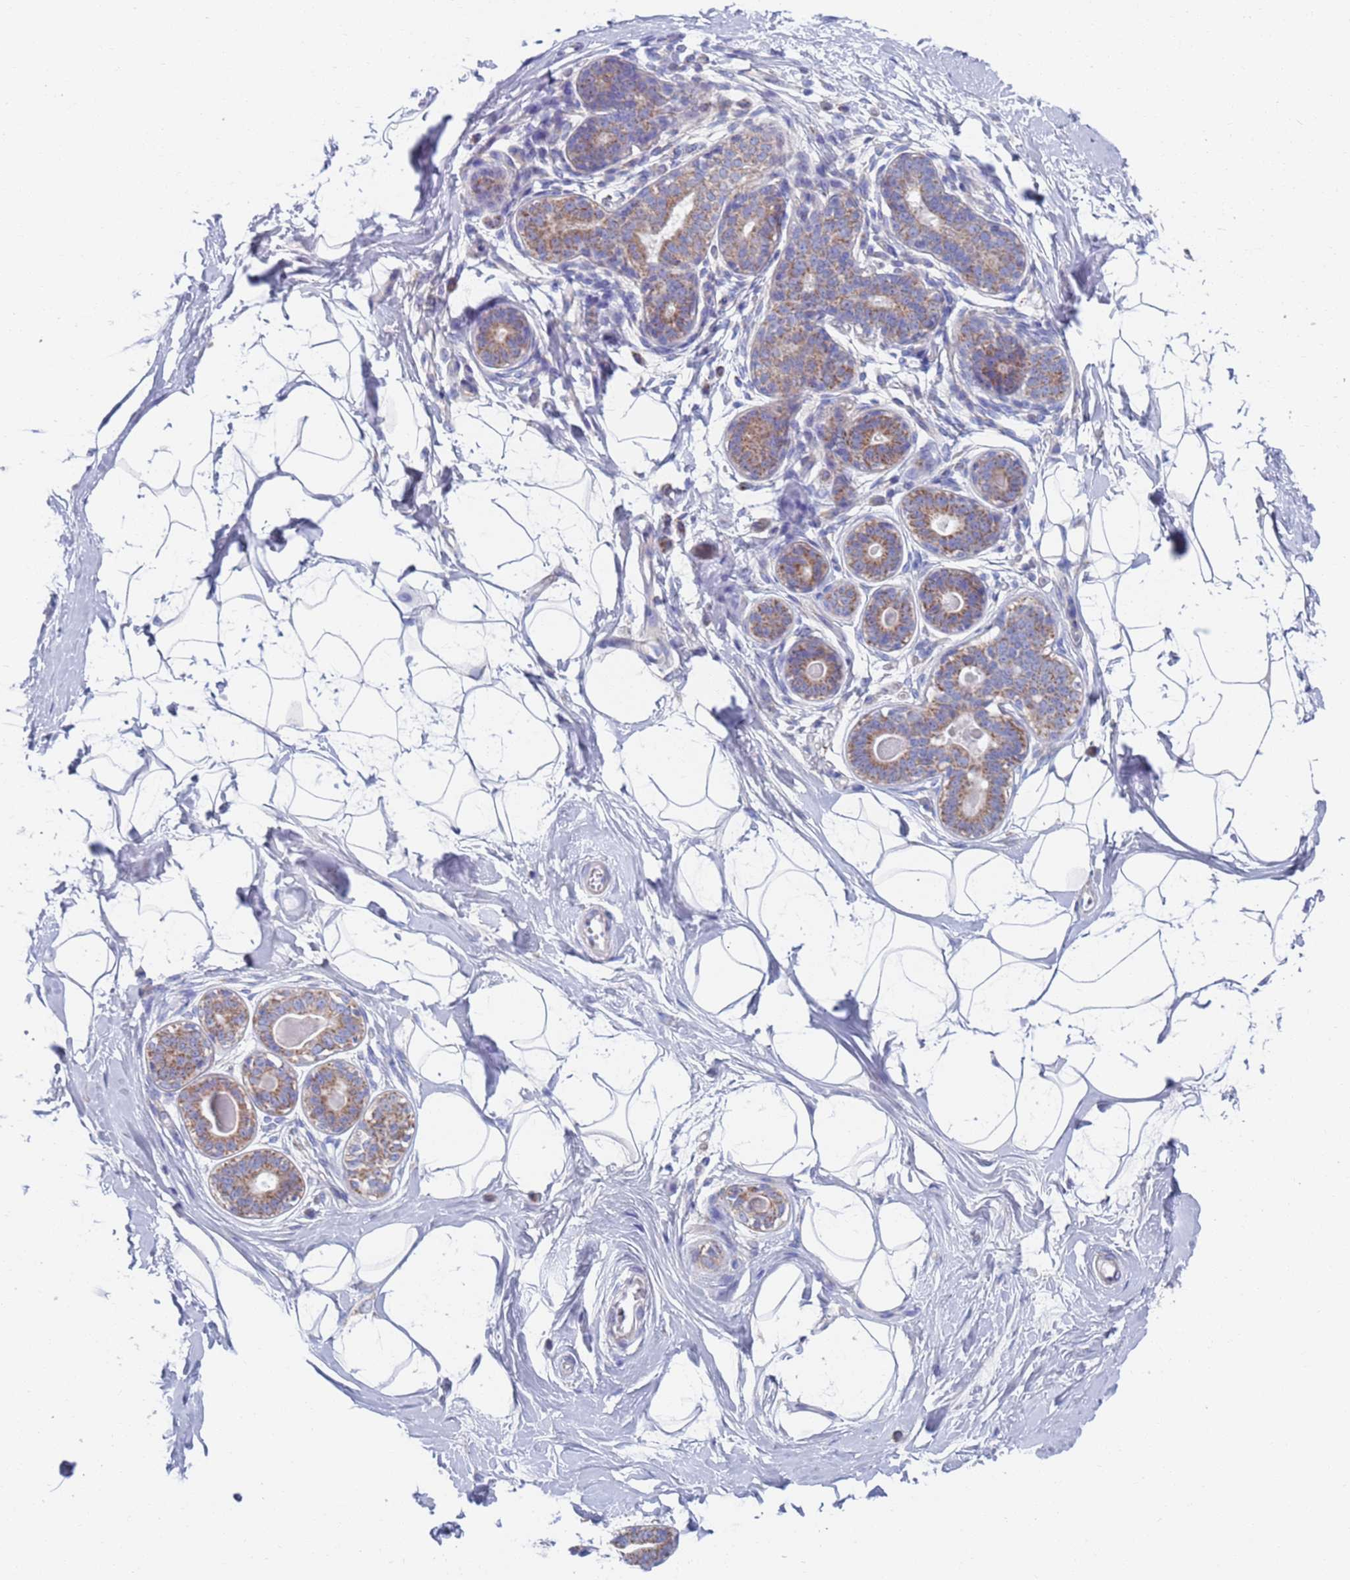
{"staining": {"intensity": "negative", "quantity": "none", "location": "none"}, "tissue": "breast", "cell_type": "Adipocytes", "image_type": "normal", "snomed": [{"axis": "morphology", "description": "Normal tissue, NOS"}, {"axis": "topography", "description": "Breast"}], "caption": "Human breast stained for a protein using immunohistochemistry shows no staining in adipocytes.", "gene": "MRPL22", "patient": {"sex": "female", "age": 45}}